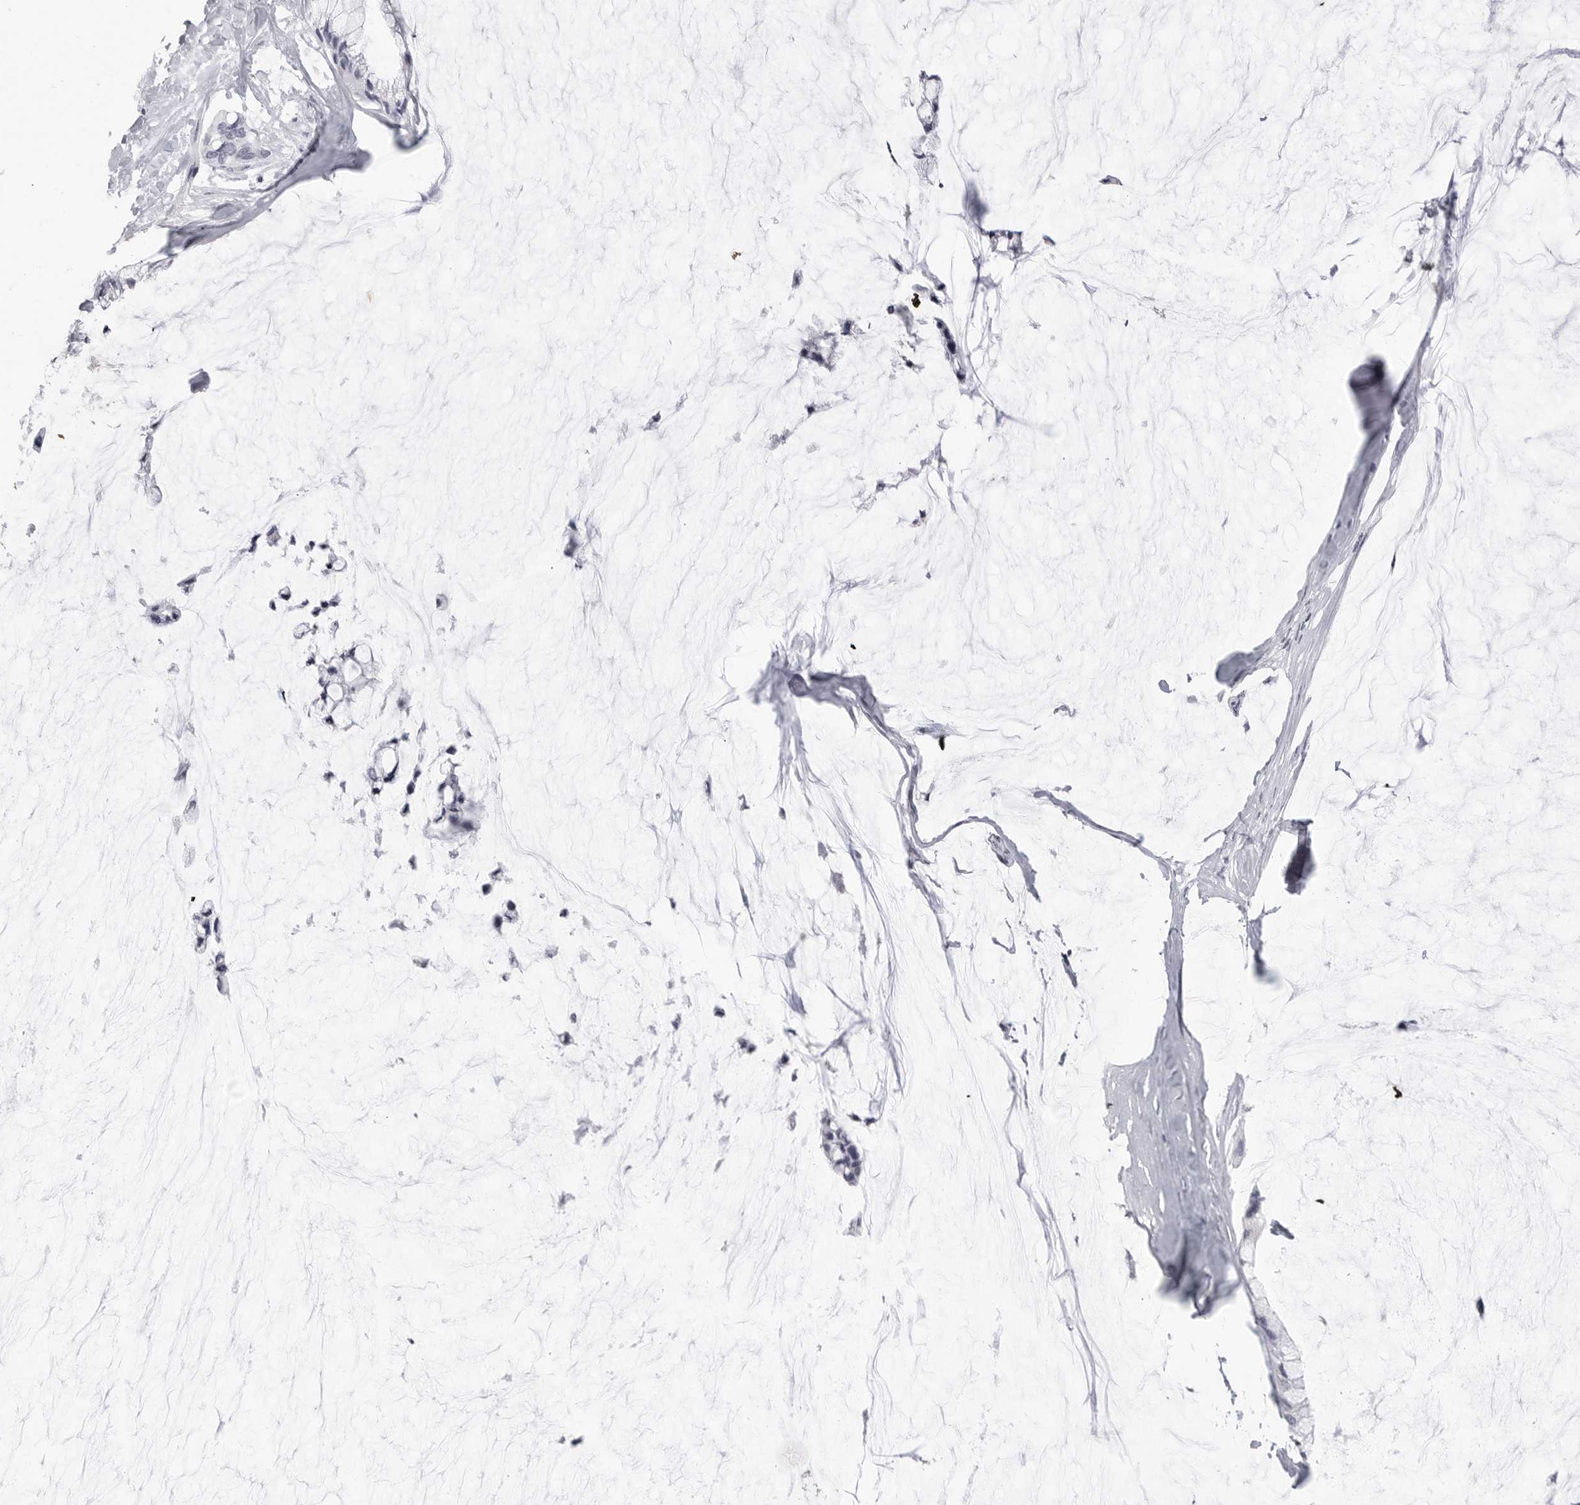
{"staining": {"intensity": "negative", "quantity": "none", "location": "none"}, "tissue": "ovarian cancer", "cell_type": "Tumor cells", "image_type": "cancer", "snomed": [{"axis": "morphology", "description": "Cystadenocarcinoma, mucinous, NOS"}, {"axis": "topography", "description": "Ovary"}], "caption": "IHC of ovarian cancer demonstrates no expression in tumor cells. (Stains: DAB IHC with hematoxylin counter stain, Microscopy: brightfield microscopy at high magnification).", "gene": "MAP7D1", "patient": {"sex": "female", "age": 39}}